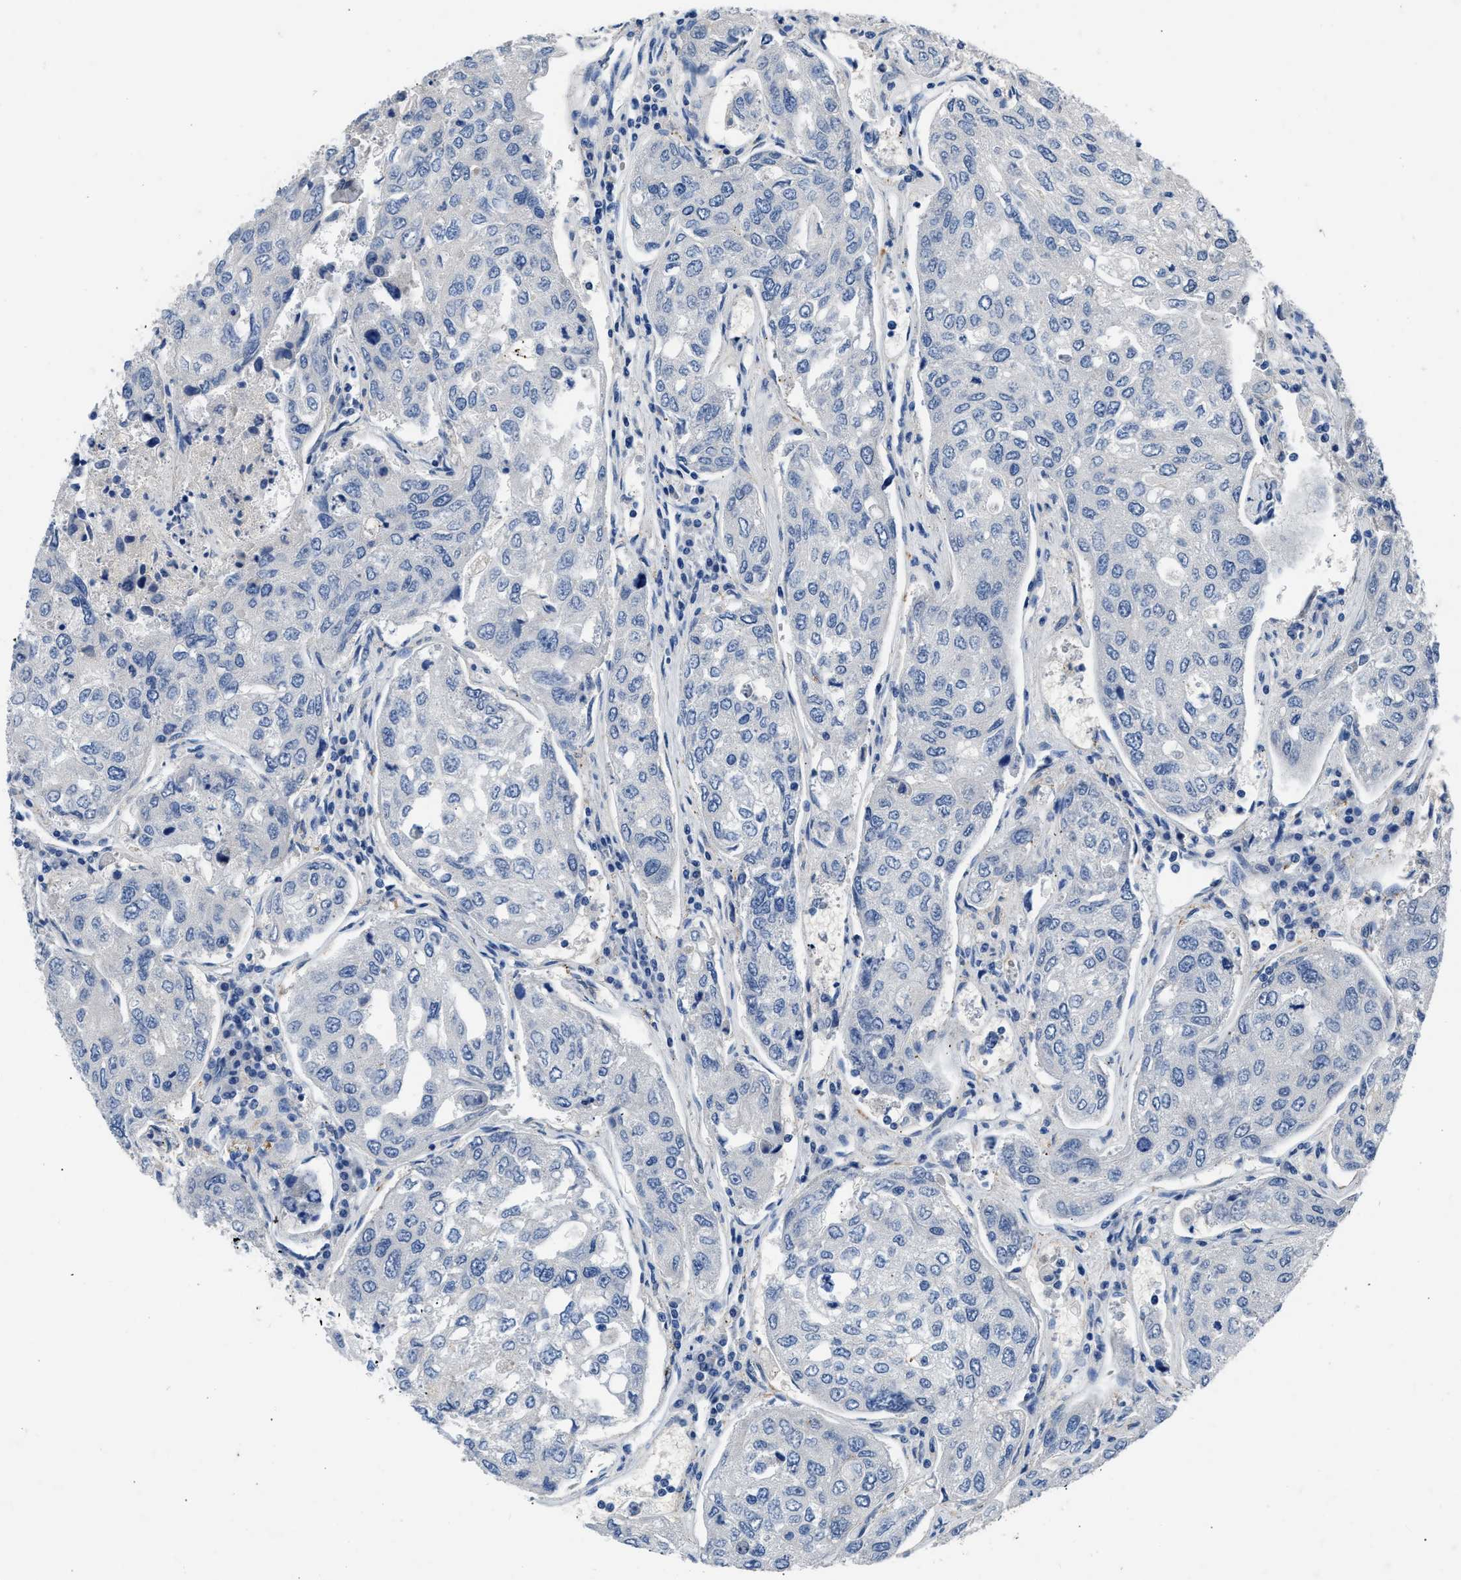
{"staining": {"intensity": "negative", "quantity": "none", "location": "none"}, "tissue": "urothelial cancer", "cell_type": "Tumor cells", "image_type": "cancer", "snomed": [{"axis": "morphology", "description": "Urothelial carcinoma, High grade"}, {"axis": "topography", "description": "Lymph node"}, {"axis": "topography", "description": "Urinary bladder"}], "caption": "This photomicrograph is of urothelial cancer stained with immunohistochemistry to label a protein in brown with the nuclei are counter-stained blue. There is no positivity in tumor cells. (Brightfield microscopy of DAB immunohistochemistry (IHC) at high magnification).", "gene": "RBP1", "patient": {"sex": "male", "age": 51}}